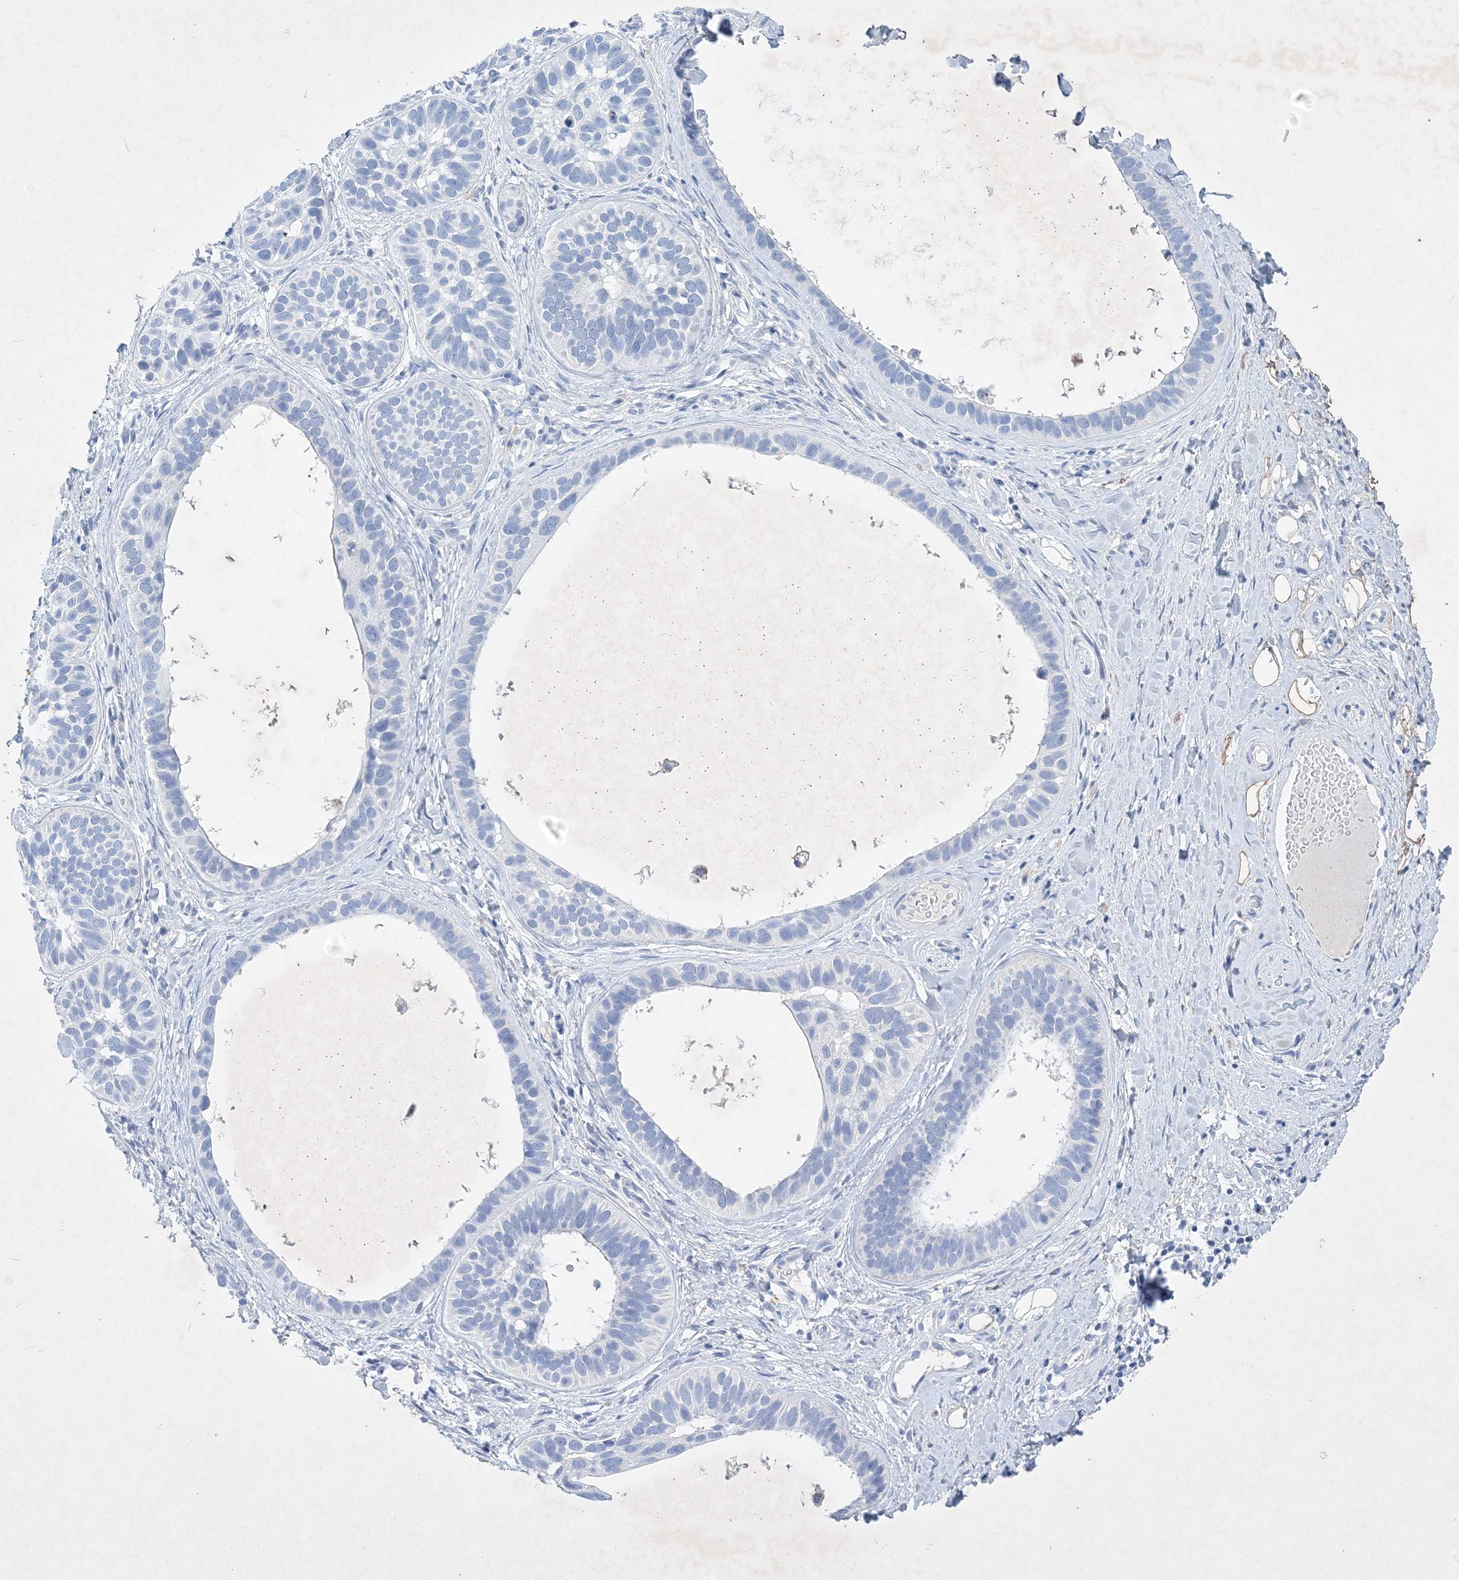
{"staining": {"intensity": "negative", "quantity": "none", "location": "none"}, "tissue": "skin cancer", "cell_type": "Tumor cells", "image_type": "cancer", "snomed": [{"axis": "morphology", "description": "Basal cell carcinoma"}, {"axis": "topography", "description": "Skin"}], "caption": "Tumor cells show no significant protein positivity in skin cancer.", "gene": "COPS8", "patient": {"sex": "male", "age": 62}}